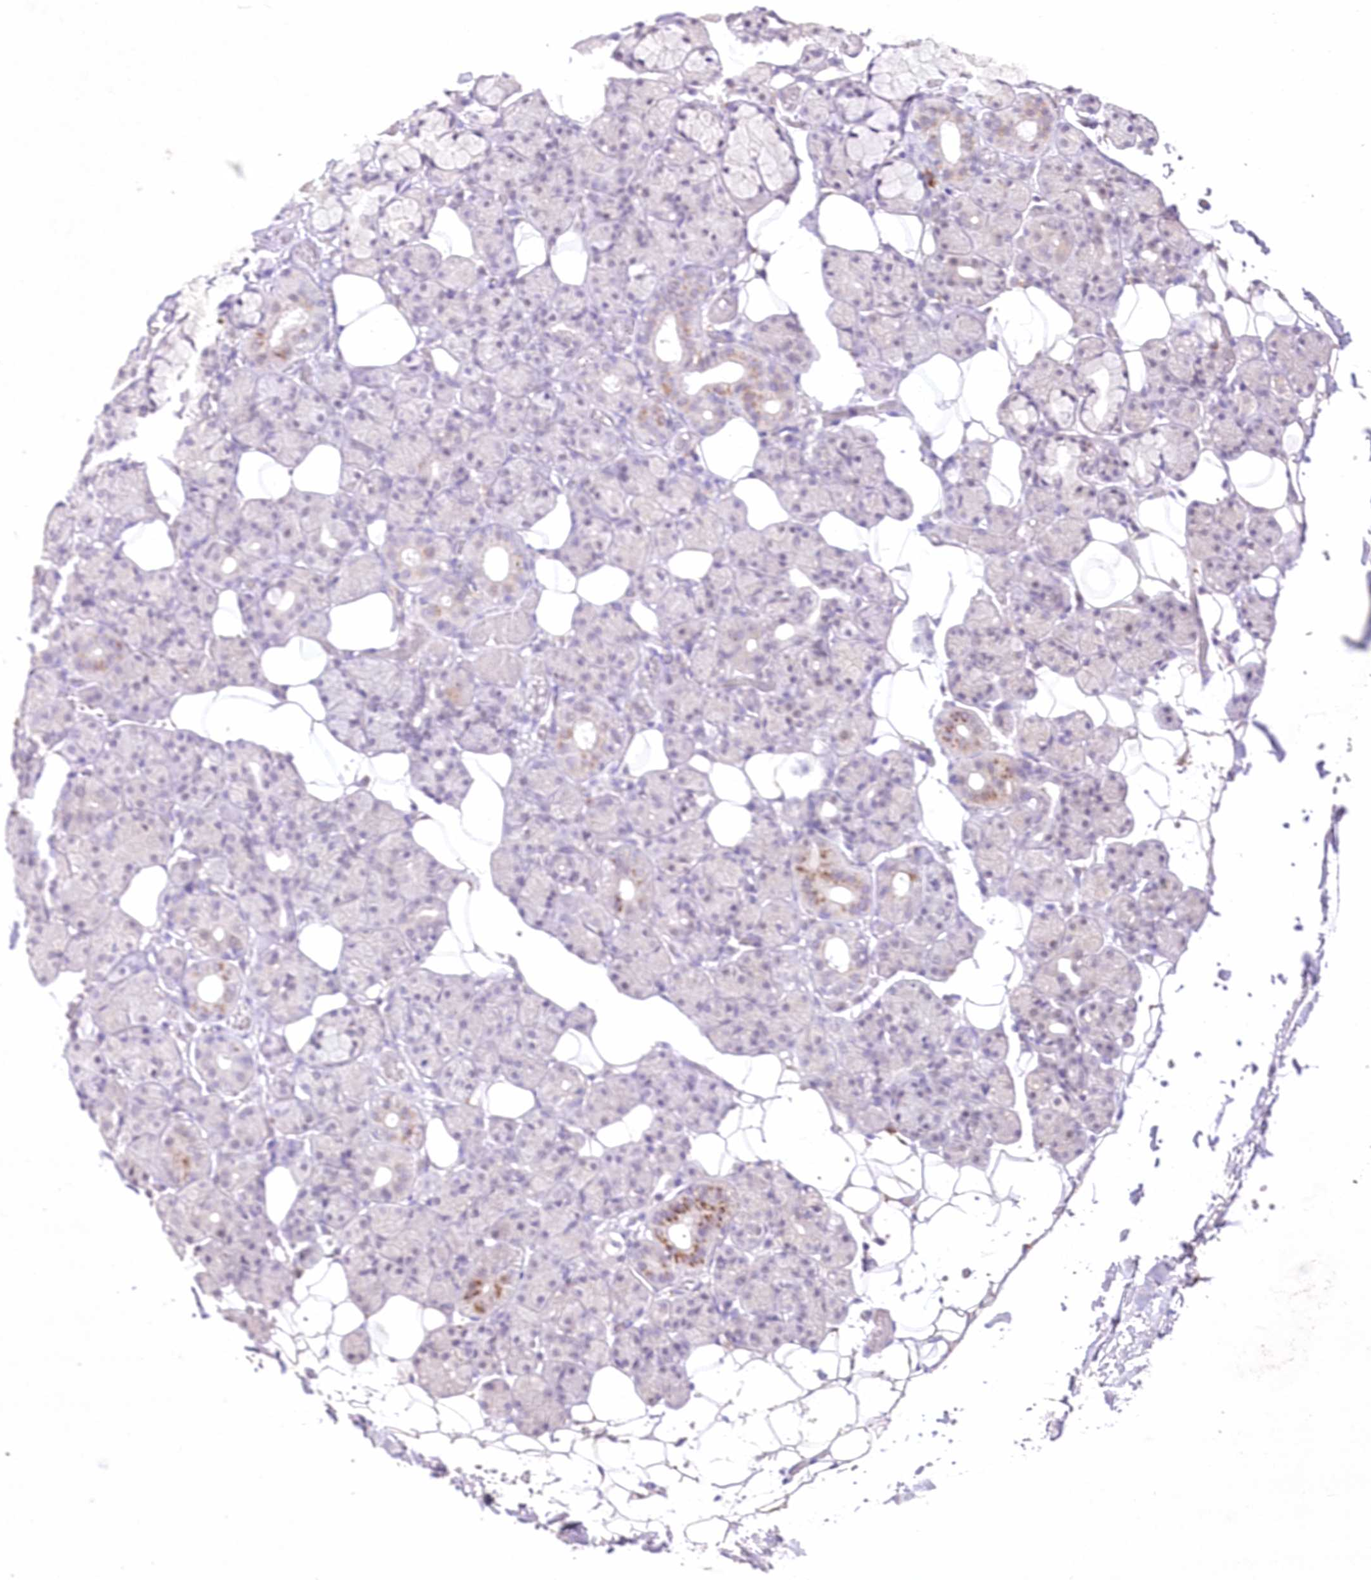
{"staining": {"intensity": "moderate", "quantity": "<25%", "location": "cytoplasmic/membranous,nuclear"}, "tissue": "salivary gland", "cell_type": "Glandular cells", "image_type": "normal", "snomed": [{"axis": "morphology", "description": "Normal tissue, NOS"}, {"axis": "topography", "description": "Salivary gland"}], "caption": "Immunohistochemistry (IHC) of unremarkable salivary gland displays low levels of moderate cytoplasmic/membranous,nuclear expression in approximately <25% of glandular cells. (Stains: DAB (3,3'-diaminobenzidine) in brown, nuclei in blue, Microscopy: brightfield microscopy at high magnification).", "gene": "ENSG00000275740", "patient": {"sex": "male", "age": 63}}